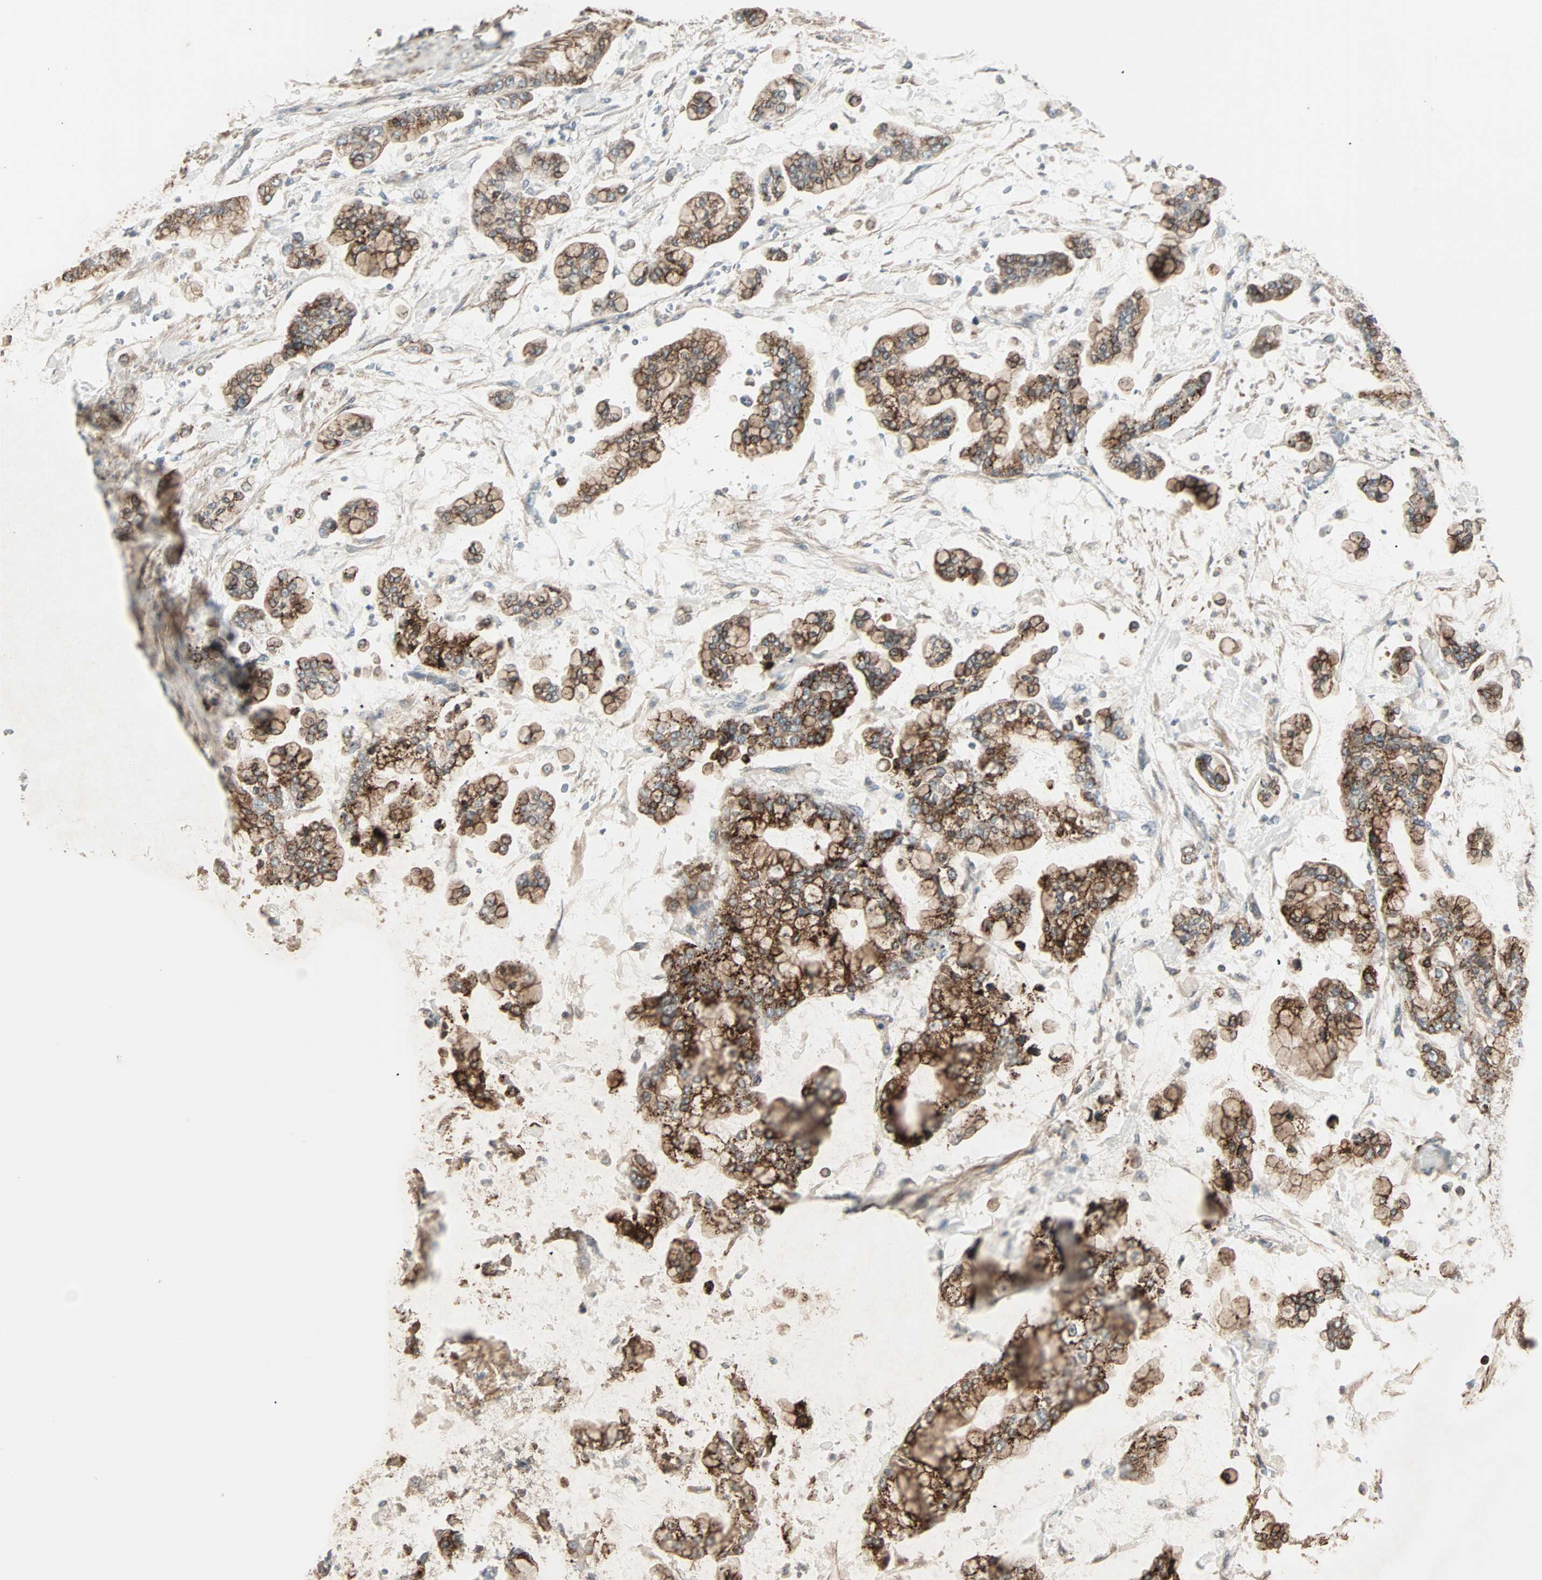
{"staining": {"intensity": "strong", "quantity": ">75%", "location": "cytoplasmic/membranous"}, "tissue": "stomach cancer", "cell_type": "Tumor cells", "image_type": "cancer", "snomed": [{"axis": "morphology", "description": "Normal tissue, NOS"}, {"axis": "morphology", "description": "Adenocarcinoma, NOS"}, {"axis": "topography", "description": "Stomach, upper"}, {"axis": "topography", "description": "Stomach"}], "caption": "Immunohistochemical staining of human stomach cancer (adenocarcinoma) displays high levels of strong cytoplasmic/membranous protein expression in approximately >75% of tumor cells. (DAB (3,3'-diaminobenzidine) IHC, brown staining for protein, blue staining for nuclei).", "gene": "GALNT3", "patient": {"sex": "male", "age": 76}}